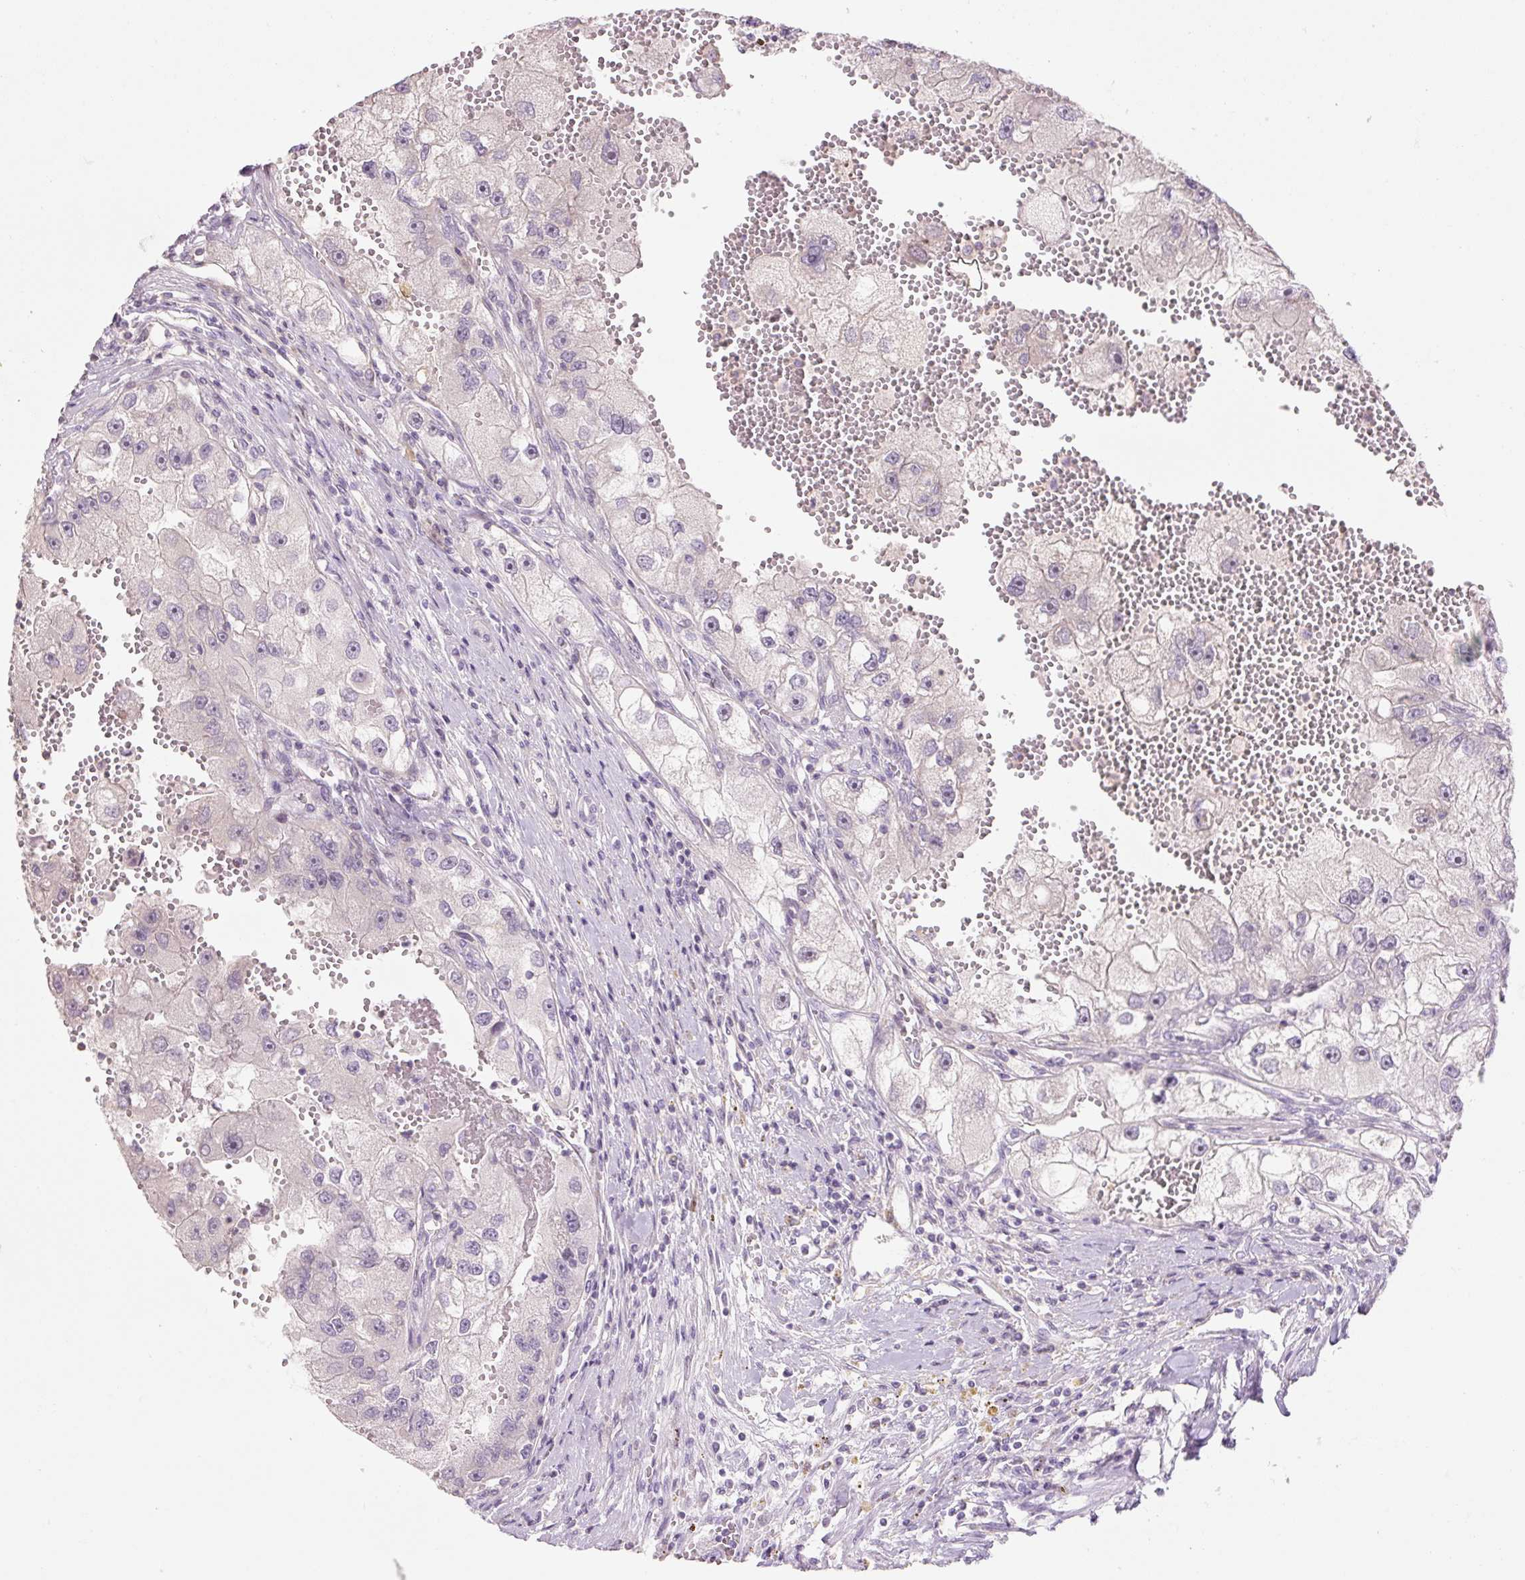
{"staining": {"intensity": "negative", "quantity": "none", "location": "none"}, "tissue": "renal cancer", "cell_type": "Tumor cells", "image_type": "cancer", "snomed": [{"axis": "morphology", "description": "Adenocarcinoma, NOS"}, {"axis": "topography", "description": "Kidney"}], "caption": "Adenocarcinoma (renal) stained for a protein using IHC exhibits no staining tumor cells.", "gene": "ZNF552", "patient": {"sex": "male", "age": 63}}